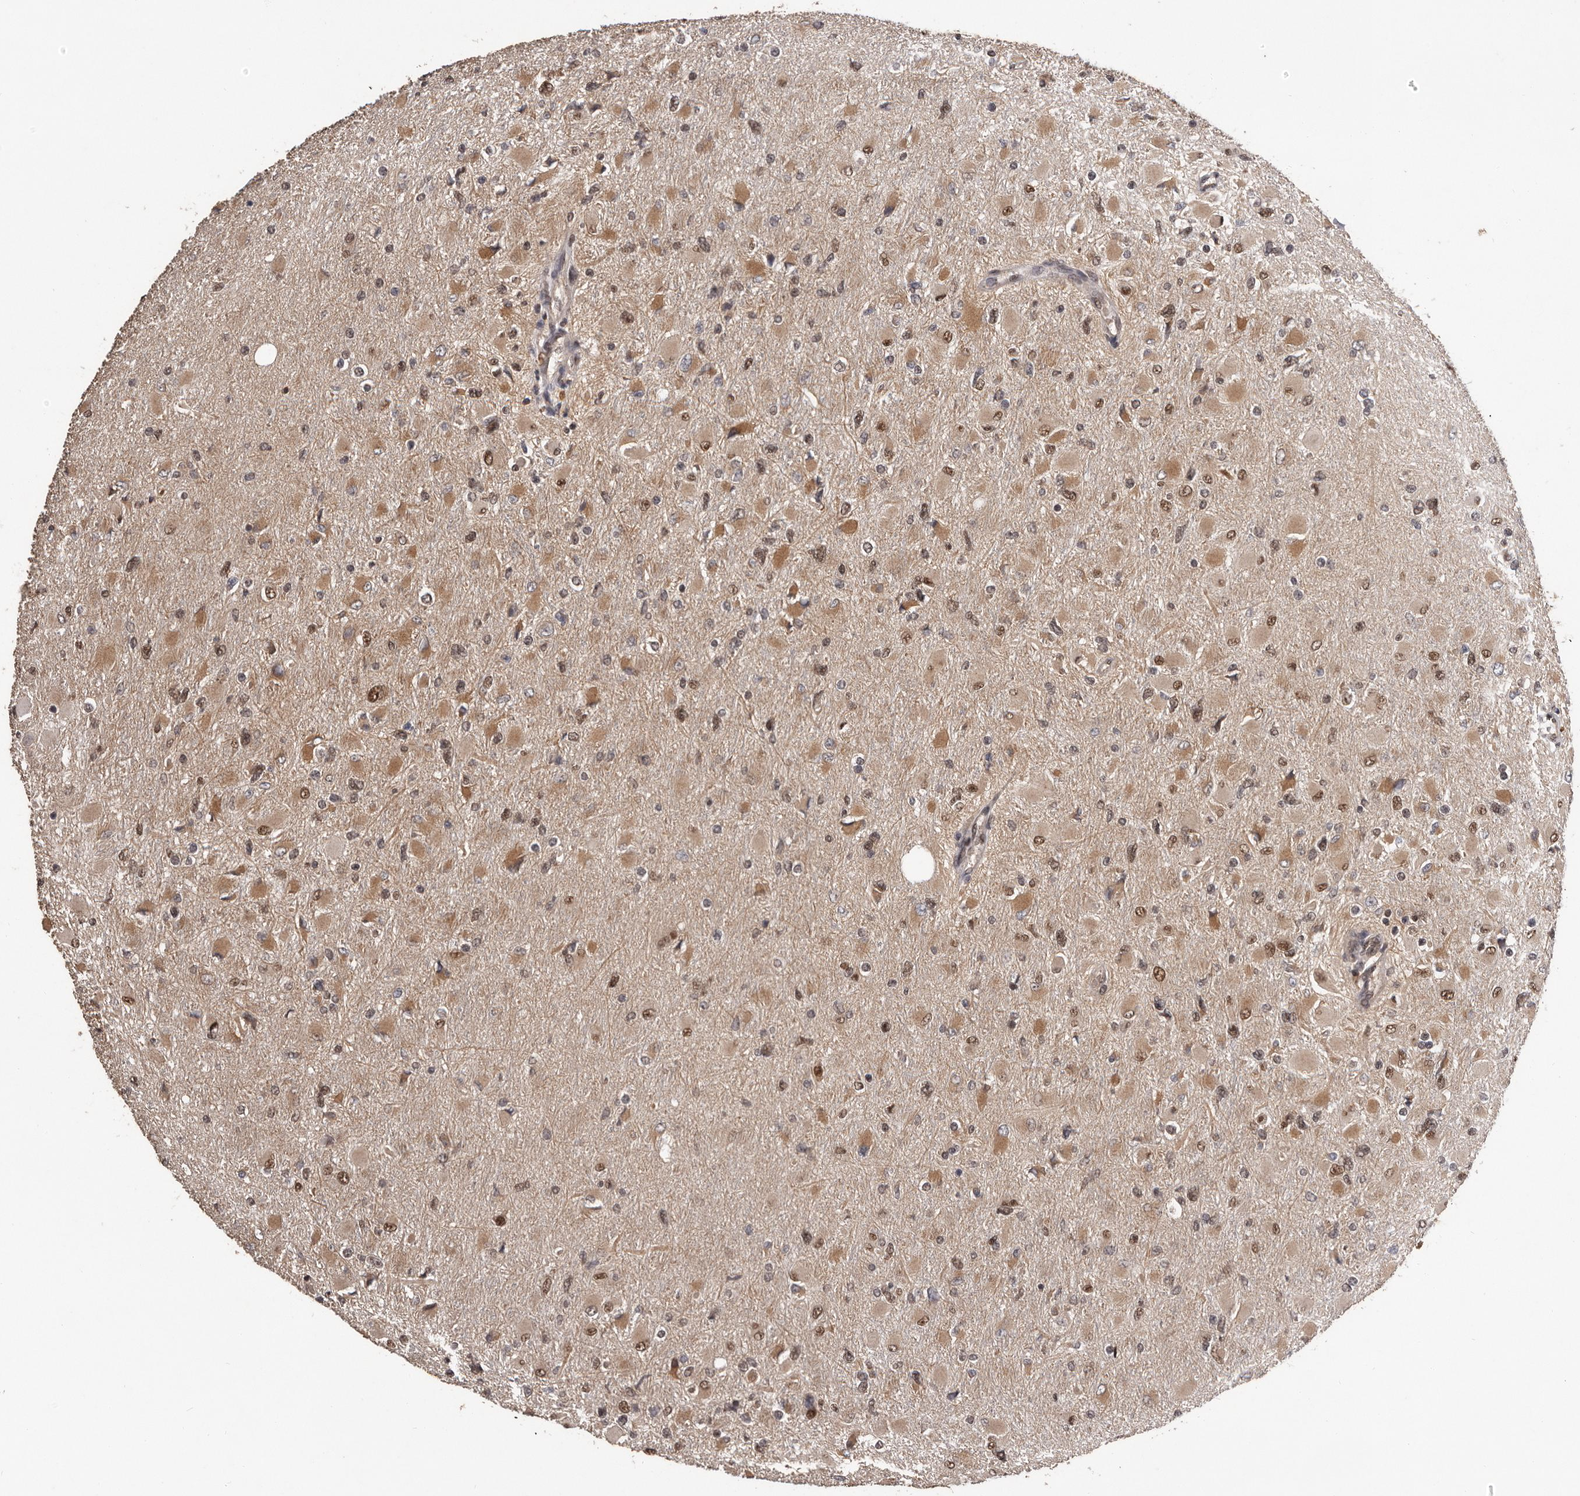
{"staining": {"intensity": "moderate", "quantity": ">75%", "location": "cytoplasmic/membranous,nuclear"}, "tissue": "glioma", "cell_type": "Tumor cells", "image_type": "cancer", "snomed": [{"axis": "morphology", "description": "Glioma, malignant, High grade"}, {"axis": "topography", "description": "Cerebral cortex"}], "caption": "This is an image of immunohistochemistry (IHC) staining of malignant glioma (high-grade), which shows moderate expression in the cytoplasmic/membranous and nuclear of tumor cells.", "gene": "VPS37A", "patient": {"sex": "female", "age": 36}}